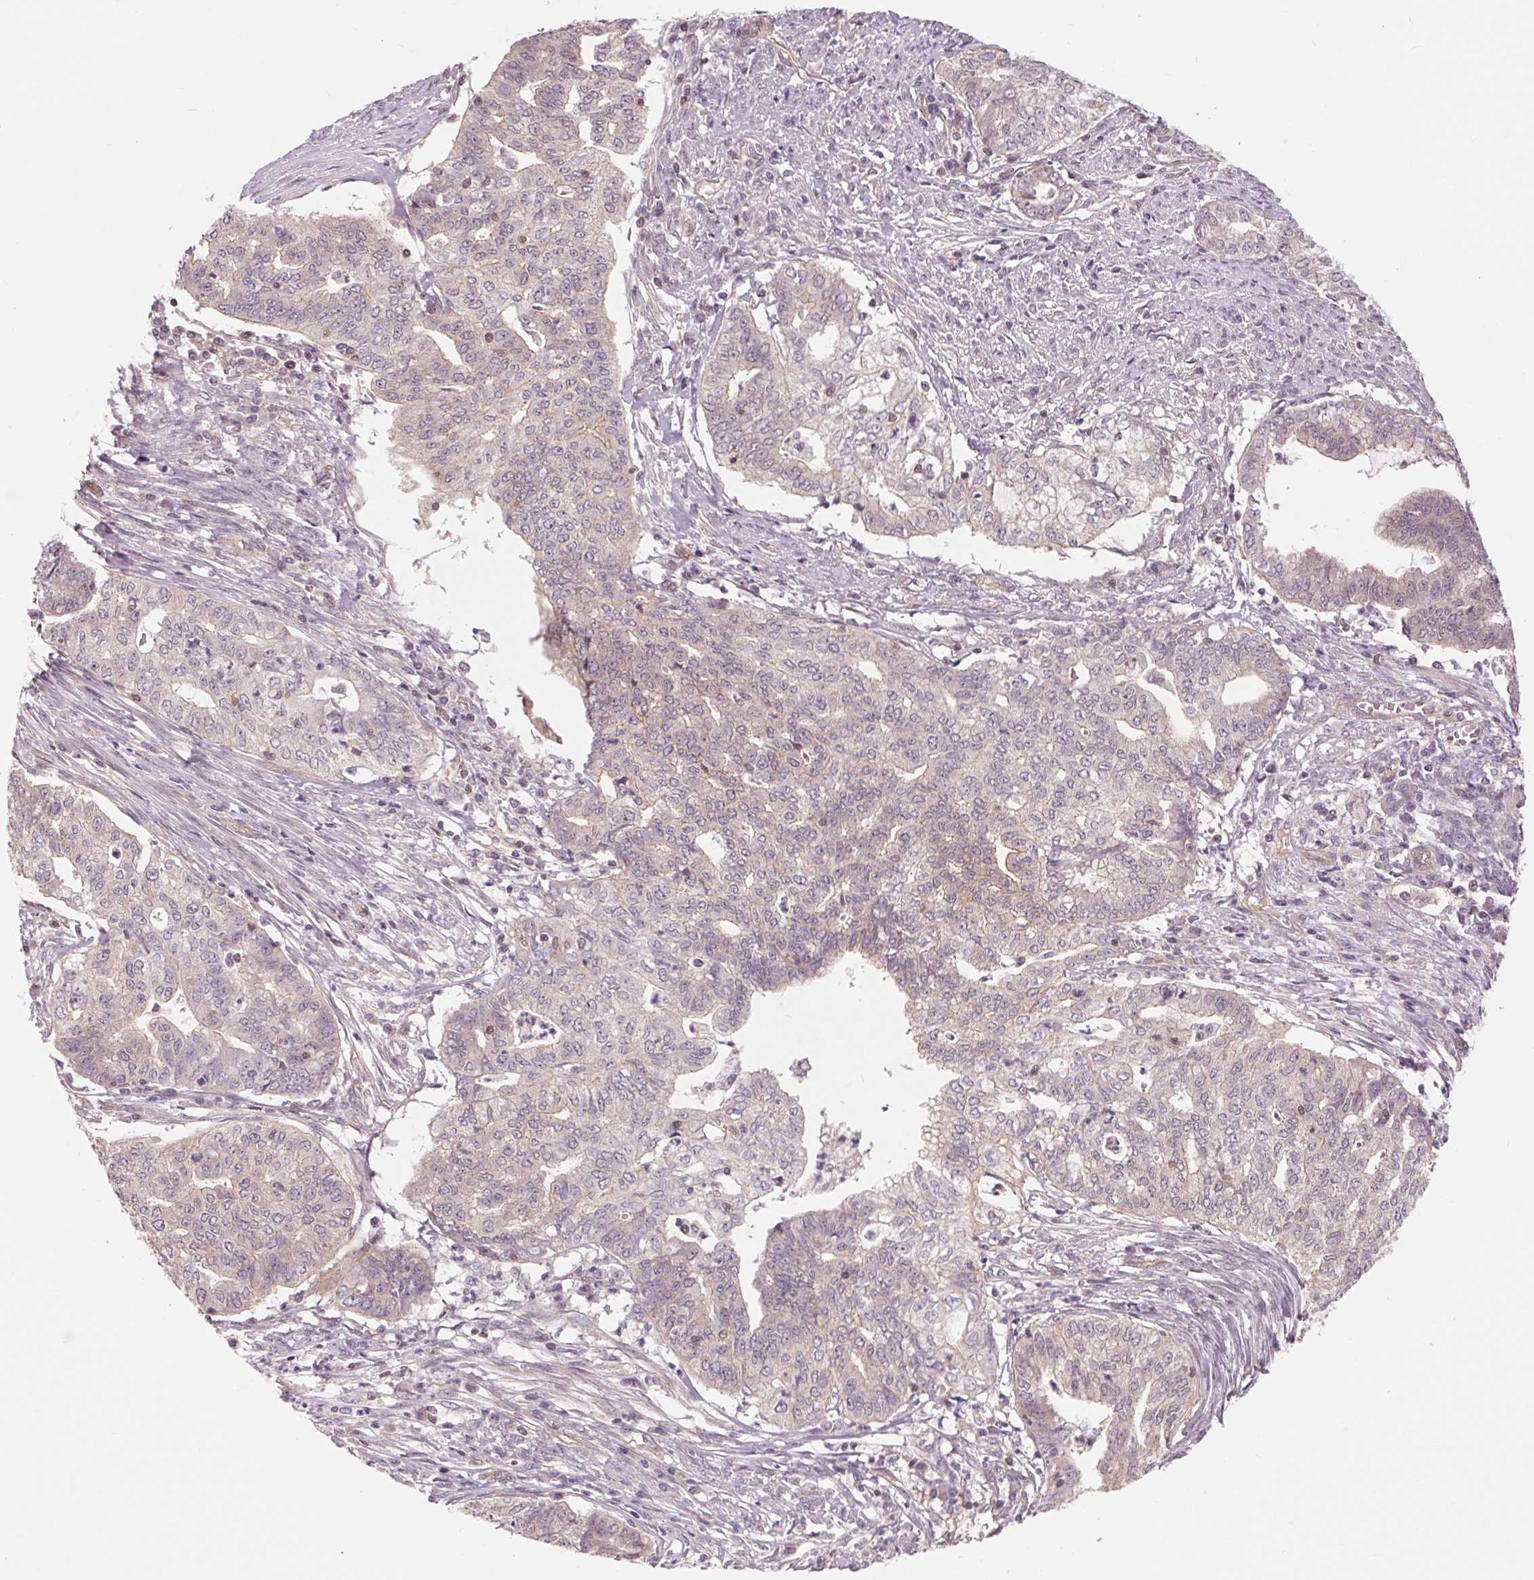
{"staining": {"intensity": "negative", "quantity": "none", "location": "none"}, "tissue": "endometrial cancer", "cell_type": "Tumor cells", "image_type": "cancer", "snomed": [{"axis": "morphology", "description": "Adenocarcinoma, NOS"}, {"axis": "topography", "description": "Endometrium"}], "caption": "IHC histopathology image of neoplastic tissue: human endometrial cancer (adenocarcinoma) stained with DAB (3,3'-diaminobenzidine) shows no significant protein staining in tumor cells.", "gene": "SH3RF2", "patient": {"sex": "female", "age": 79}}